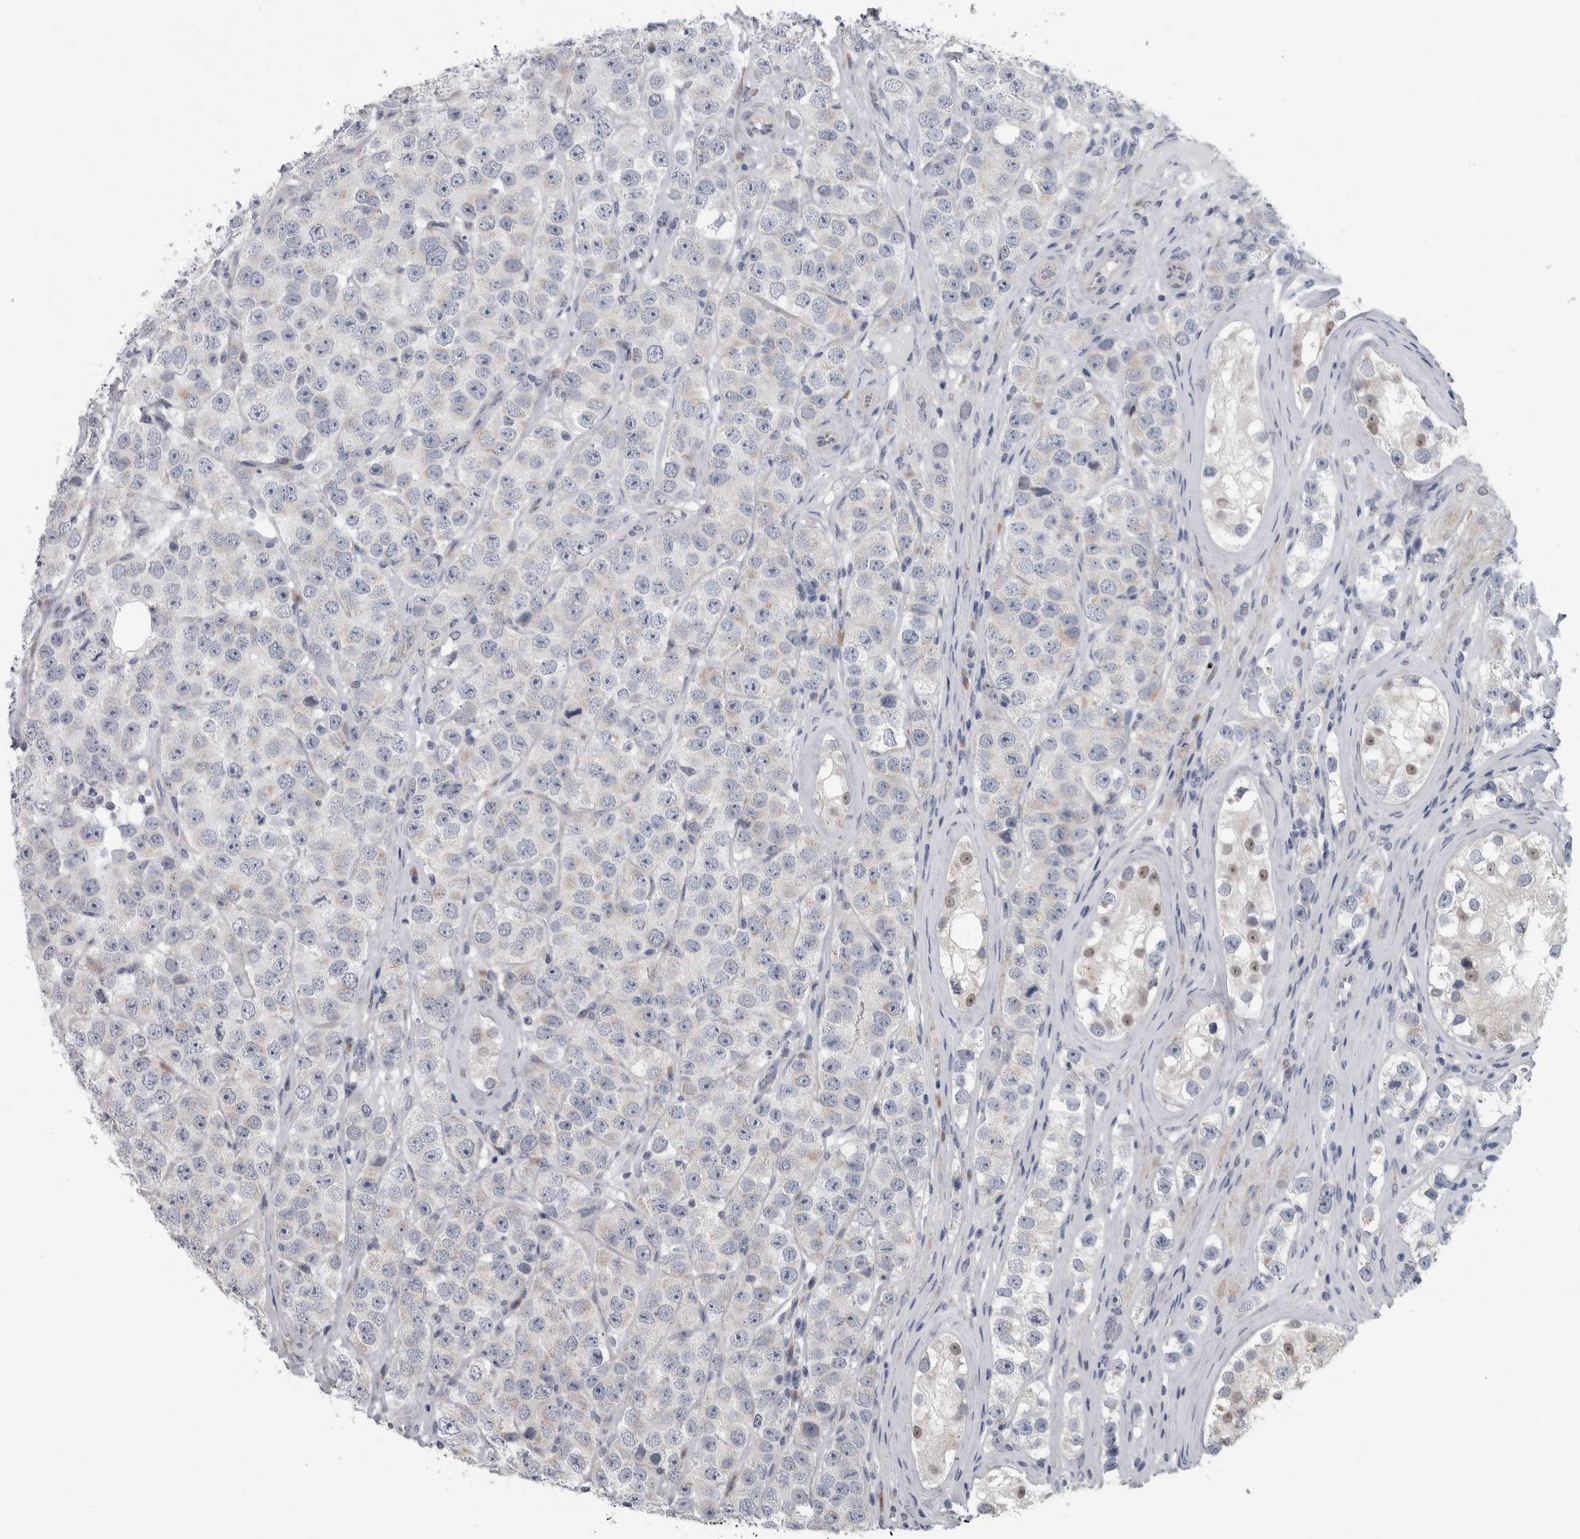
{"staining": {"intensity": "negative", "quantity": "none", "location": "none"}, "tissue": "testis cancer", "cell_type": "Tumor cells", "image_type": "cancer", "snomed": [{"axis": "morphology", "description": "Seminoma, NOS"}, {"axis": "topography", "description": "Testis"}], "caption": "Immunohistochemical staining of seminoma (testis) exhibits no significant staining in tumor cells.", "gene": "MYOC", "patient": {"sex": "male", "age": 28}}